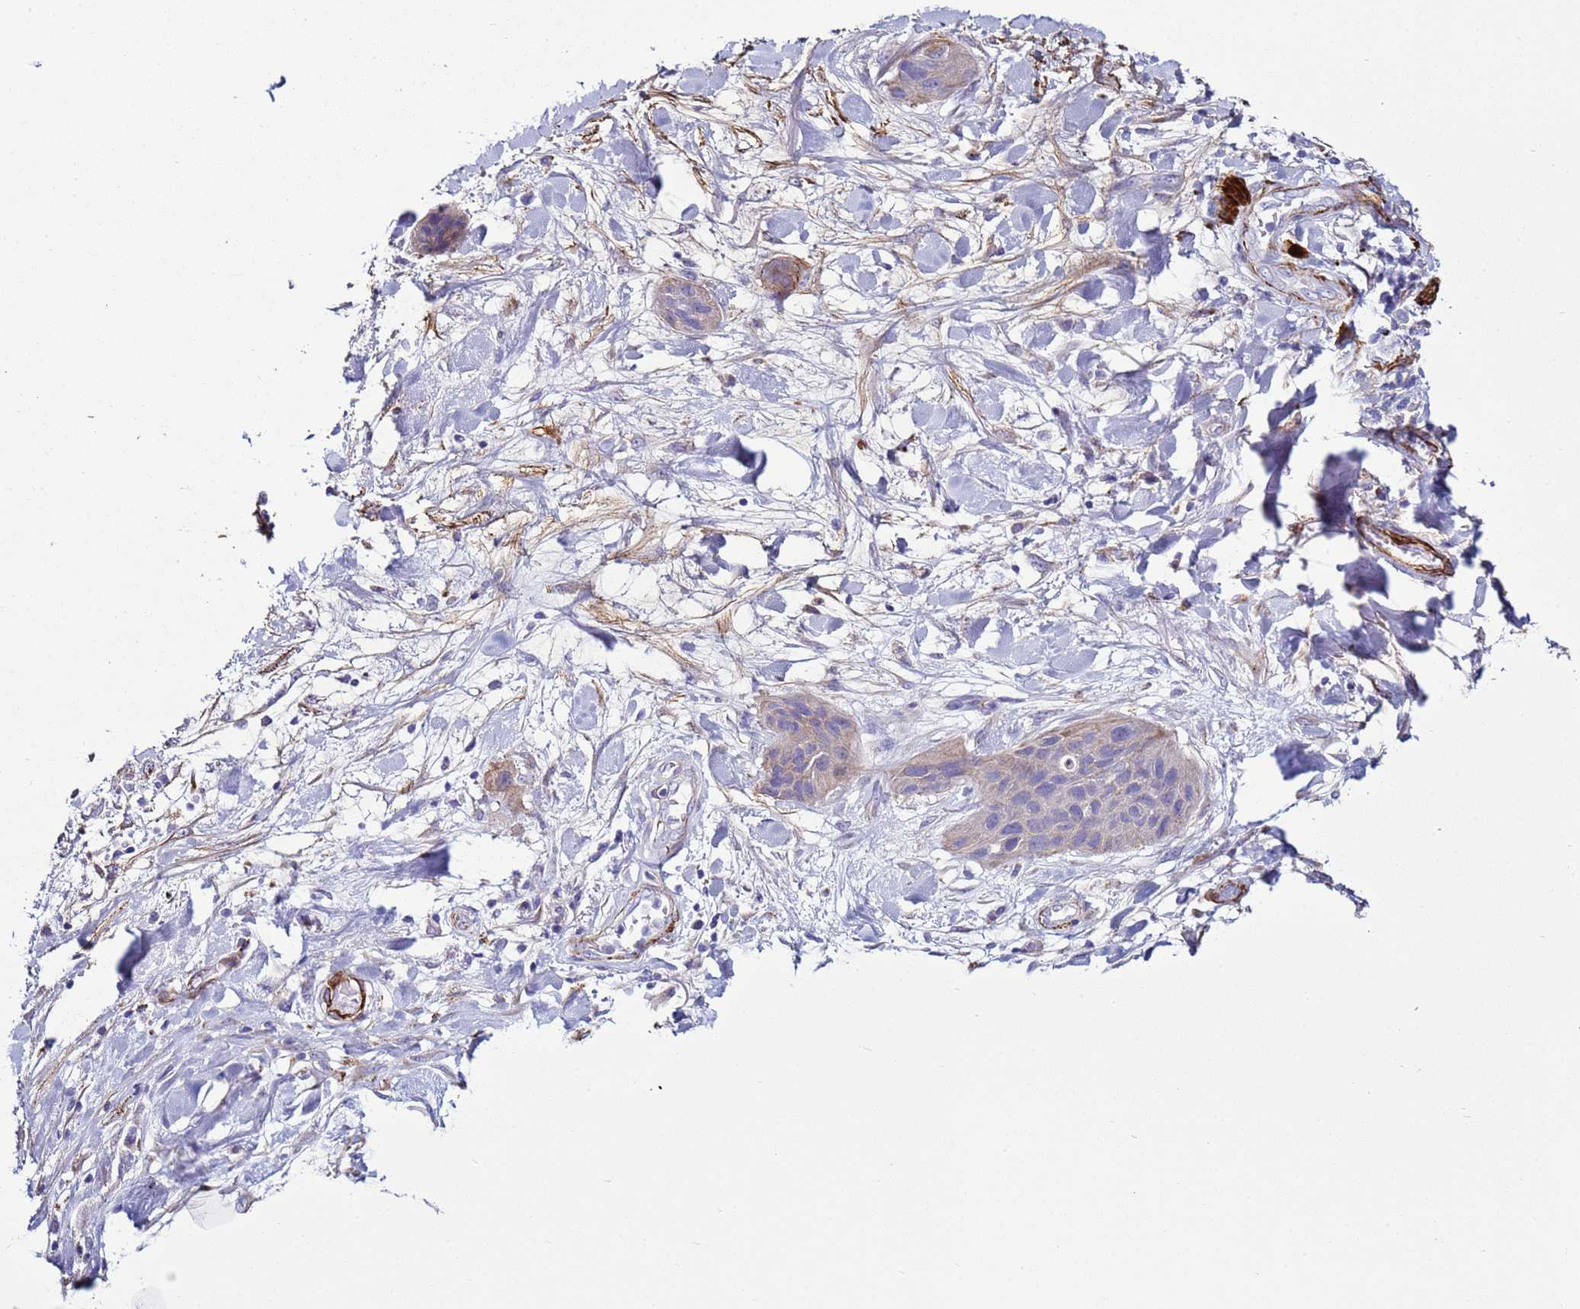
{"staining": {"intensity": "negative", "quantity": "none", "location": "none"}, "tissue": "lung cancer", "cell_type": "Tumor cells", "image_type": "cancer", "snomed": [{"axis": "morphology", "description": "Squamous cell carcinoma, NOS"}, {"axis": "topography", "description": "Lung"}], "caption": "Immunohistochemistry histopathology image of squamous cell carcinoma (lung) stained for a protein (brown), which displays no expression in tumor cells.", "gene": "RABL2B", "patient": {"sex": "female", "age": 70}}